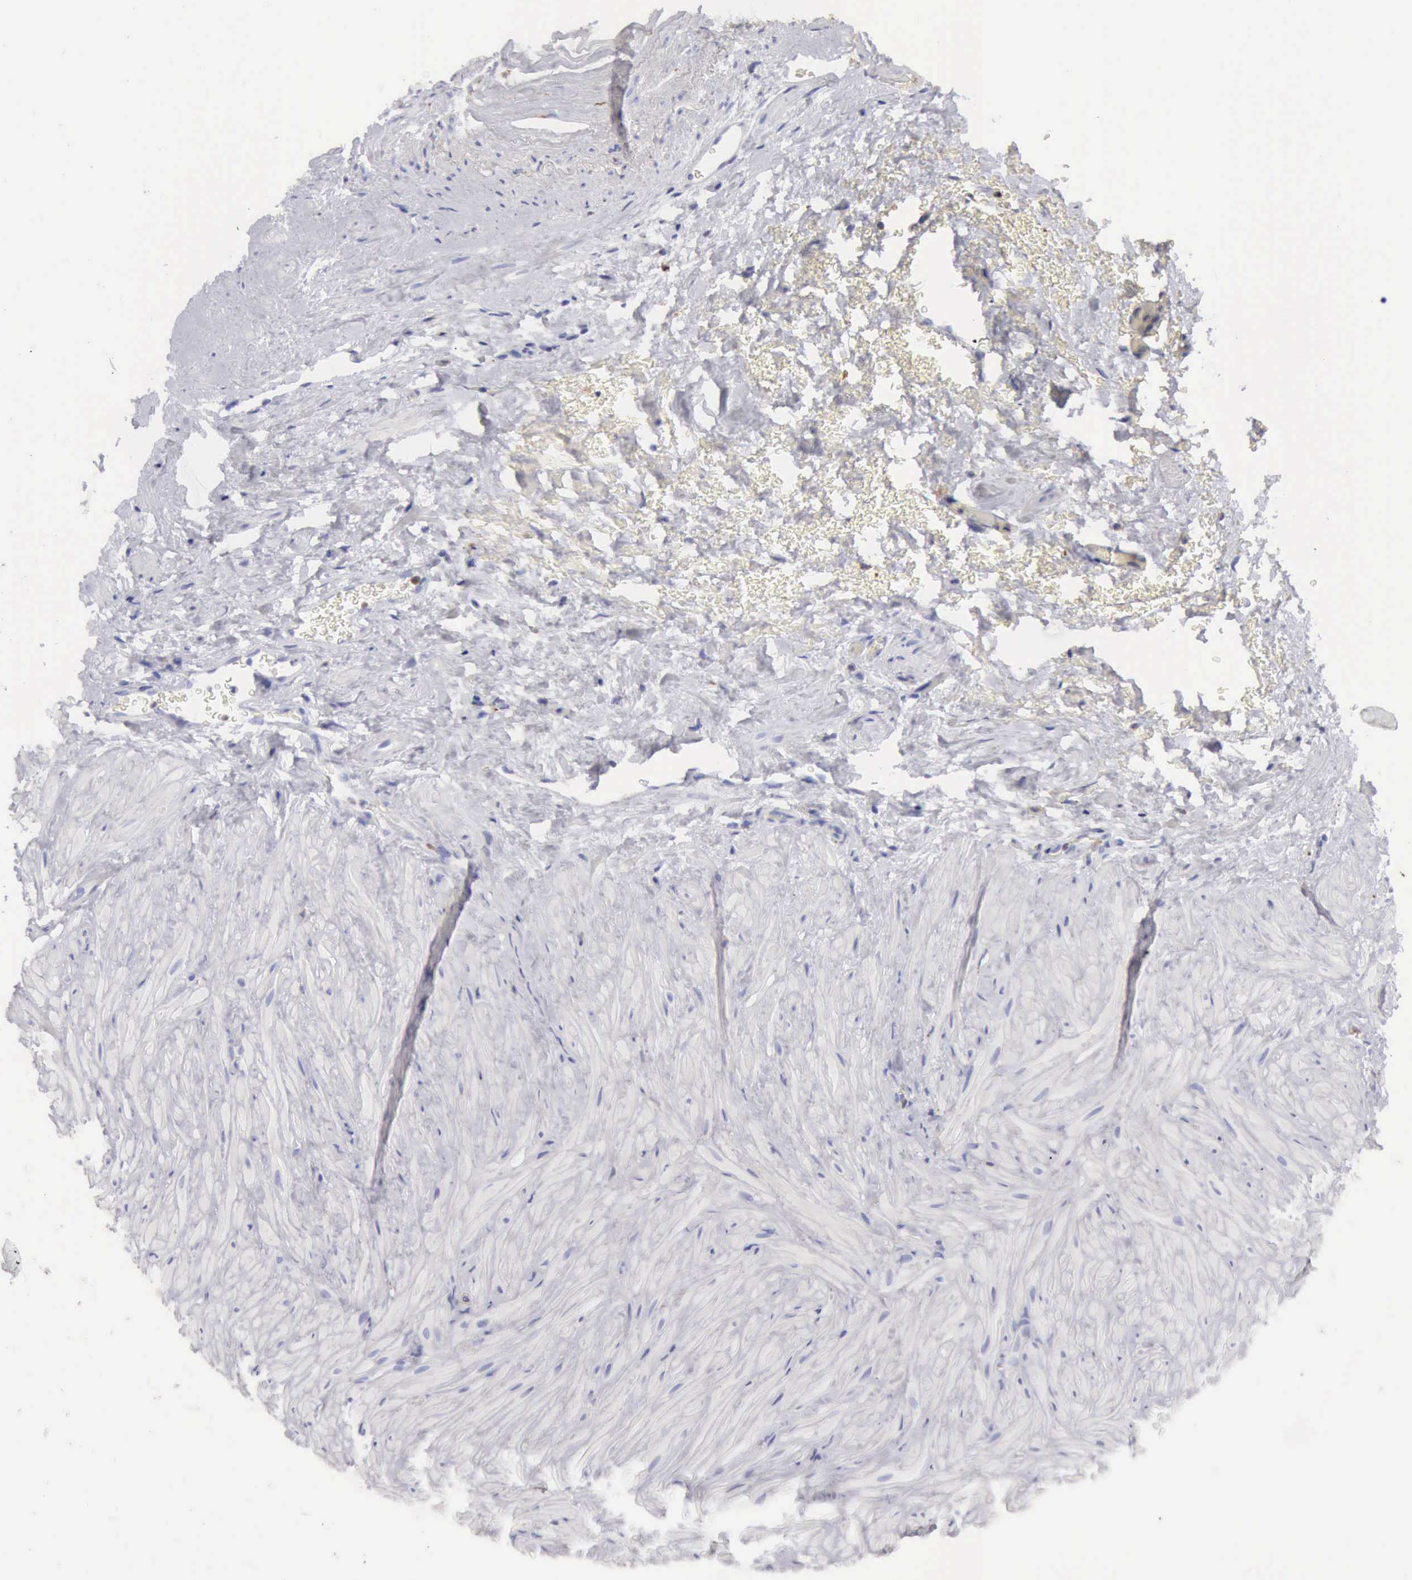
{"staining": {"intensity": "moderate", "quantity": ">75%", "location": "cytoplasmic/membranous"}, "tissue": "seminal vesicle", "cell_type": "Glandular cells", "image_type": "normal", "snomed": [{"axis": "morphology", "description": "Normal tissue, NOS"}, {"axis": "topography", "description": "Seminal veicle"}], "caption": "Human seminal vesicle stained with a brown dye reveals moderate cytoplasmic/membranous positive expression in about >75% of glandular cells.", "gene": "CTSS", "patient": {"sex": "male", "age": 63}}